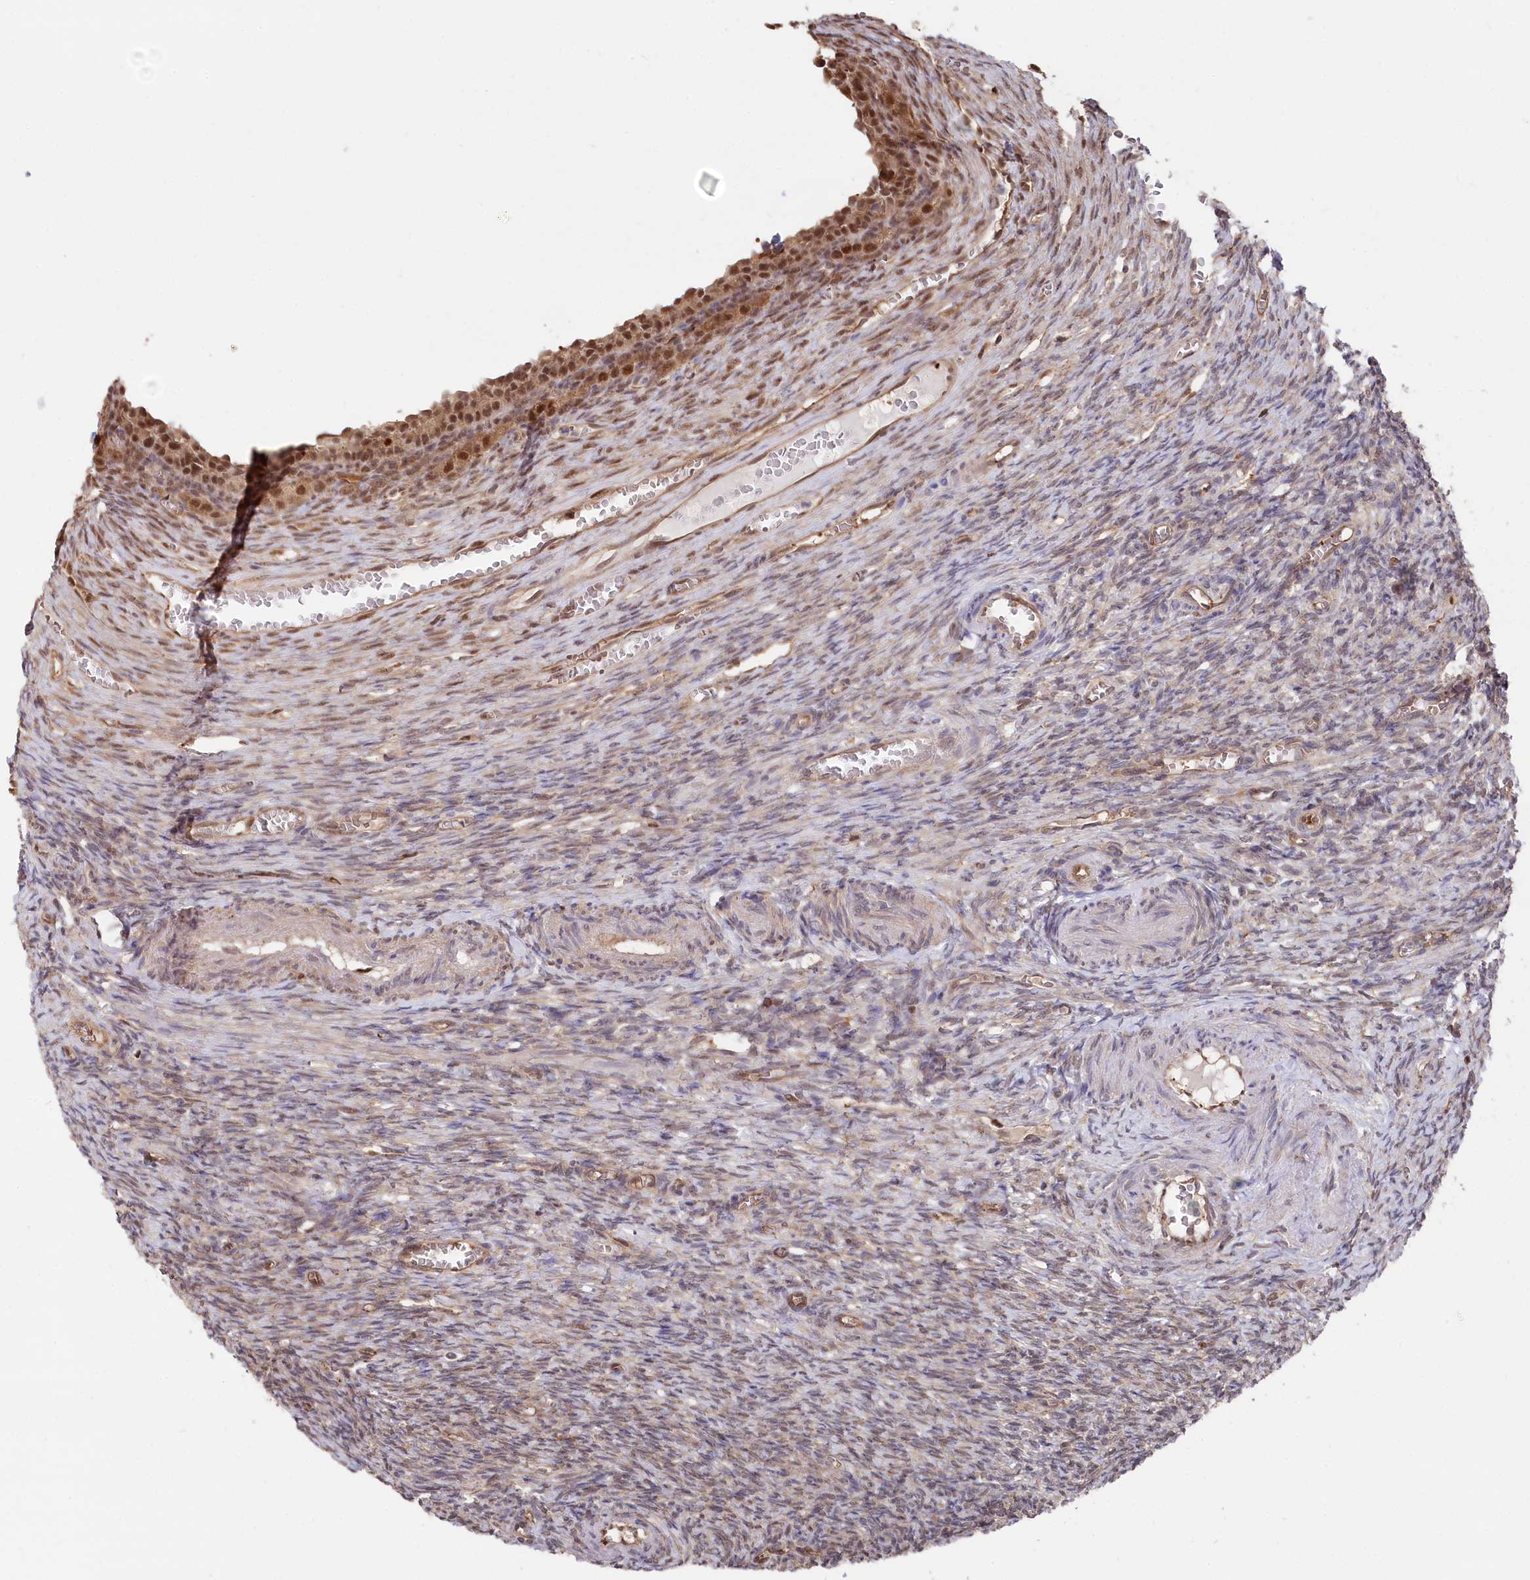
{"staining": {"intensity": "weak", "quantity": "25%-75%", "location": "cytoplasmic/membranous,nuclear"}, "tissue": "ovary", "cell_type": "Ovarian stroma cells", "image_type": "normal", "snomed": [{"axis": "morphology", "description": "Normal tissue, NOS"}, {"axis": "topography", "description": "Ovary"}], "caption": "Weak cytoplasmic/membranous,nuclear expression is appreciated in approximately 25%-75% of ovarian stroma cells in unremarkable ovary.", "gene": "PSMA1", "patient": {"sex": "female", "age": 27}}